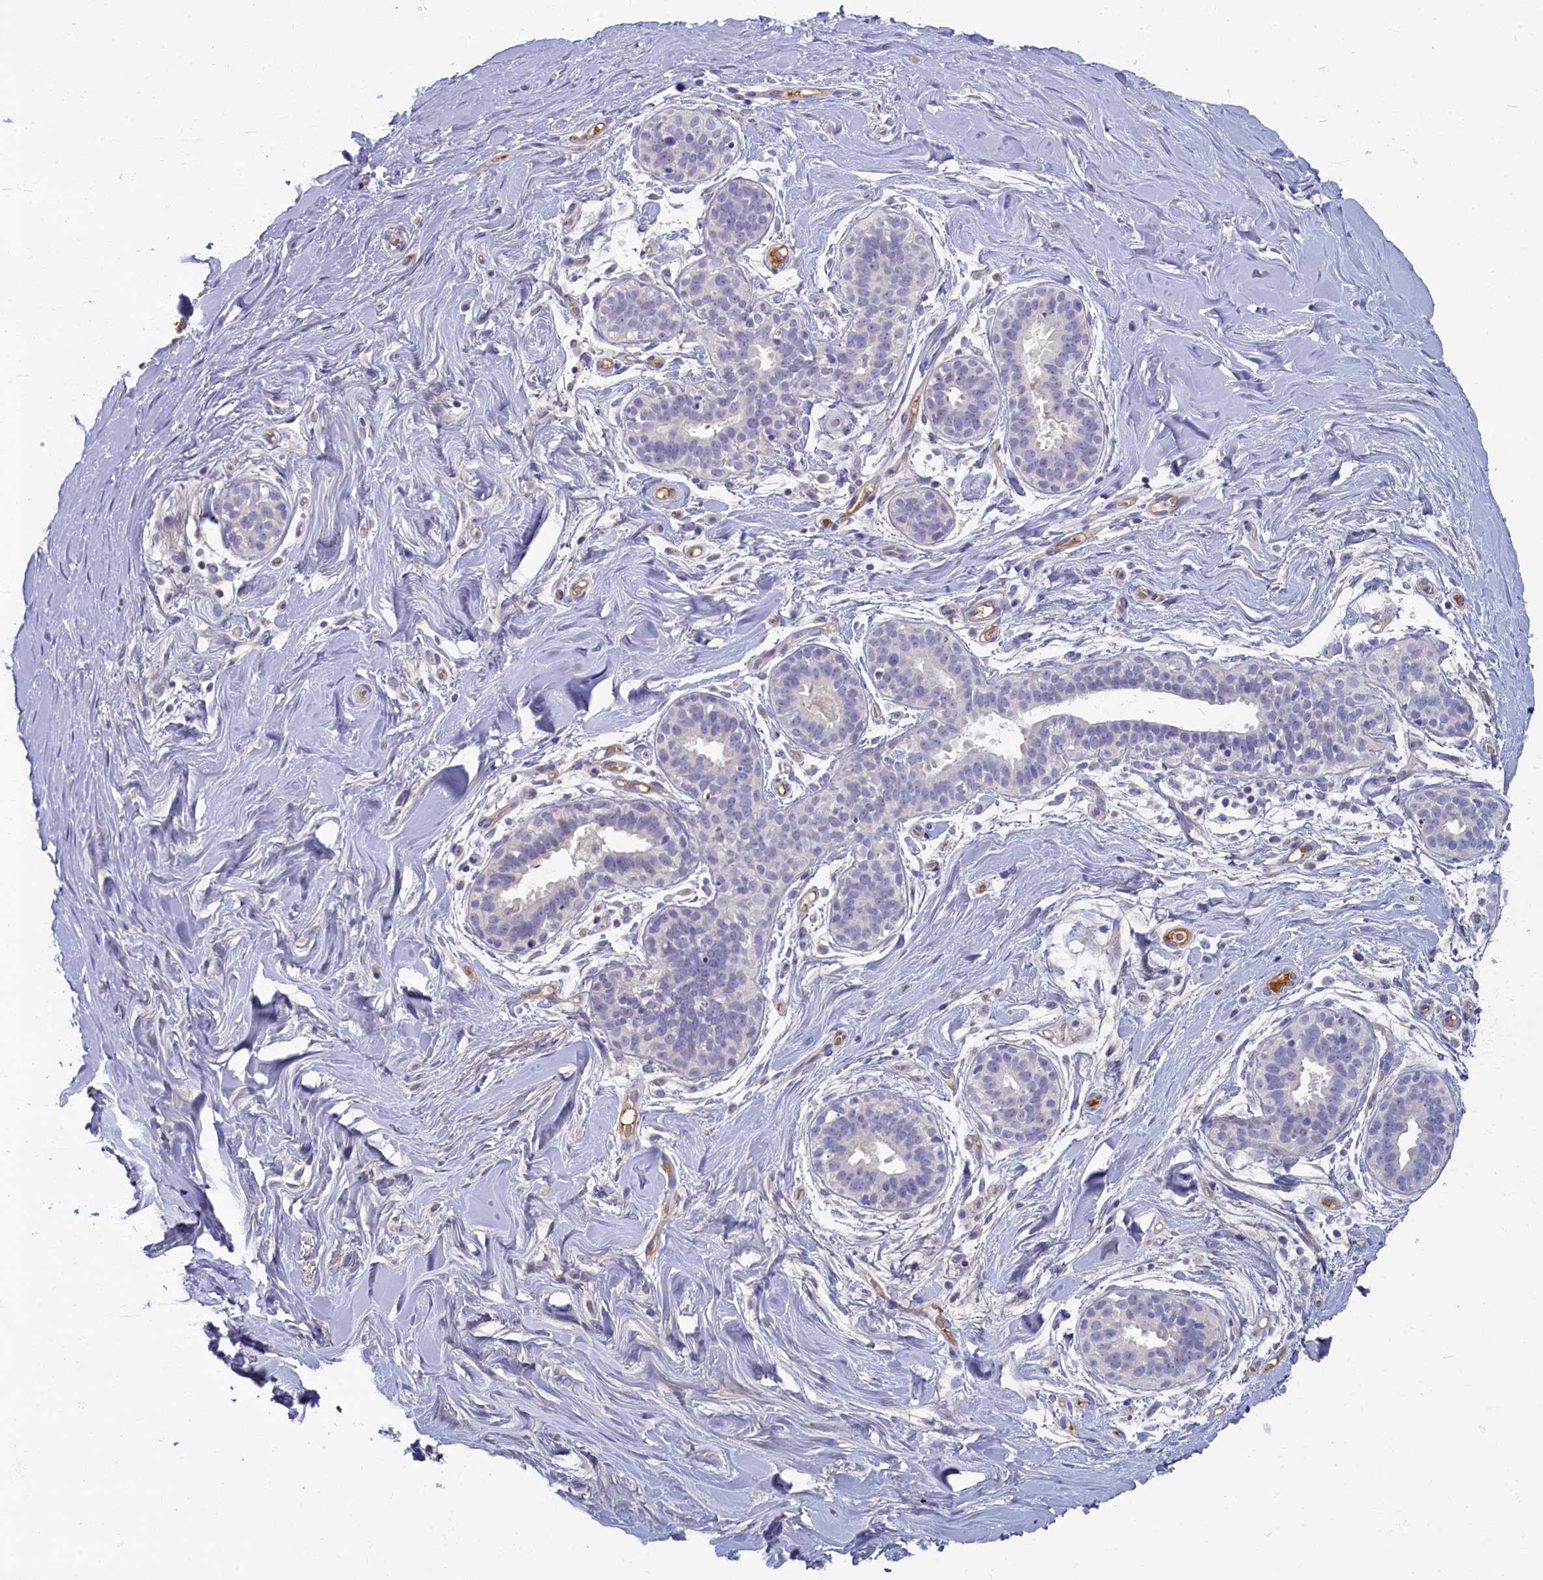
{"staining": {"intensity": "negative", "quantity": "none", "location": "none"}, "tissue": "adipose tissue", "cell_type": "Adipocytes", "image_type": "normal", "snomed": [{"axis": "morphology", "description": "Normal tissue, NOS"}, {"axis": "topography", "description": "Breast"}], "caption": "Adipocytes are negative for brown protein staining in normal adipose tissue. The staining was performed using DAB to visualize the protein expression in brown, while the nuclei were stained in blue with hematoxylin (Magnification: 20x).", "gene": "SV2C", "patient": {"sex": "female", "age": 26}}